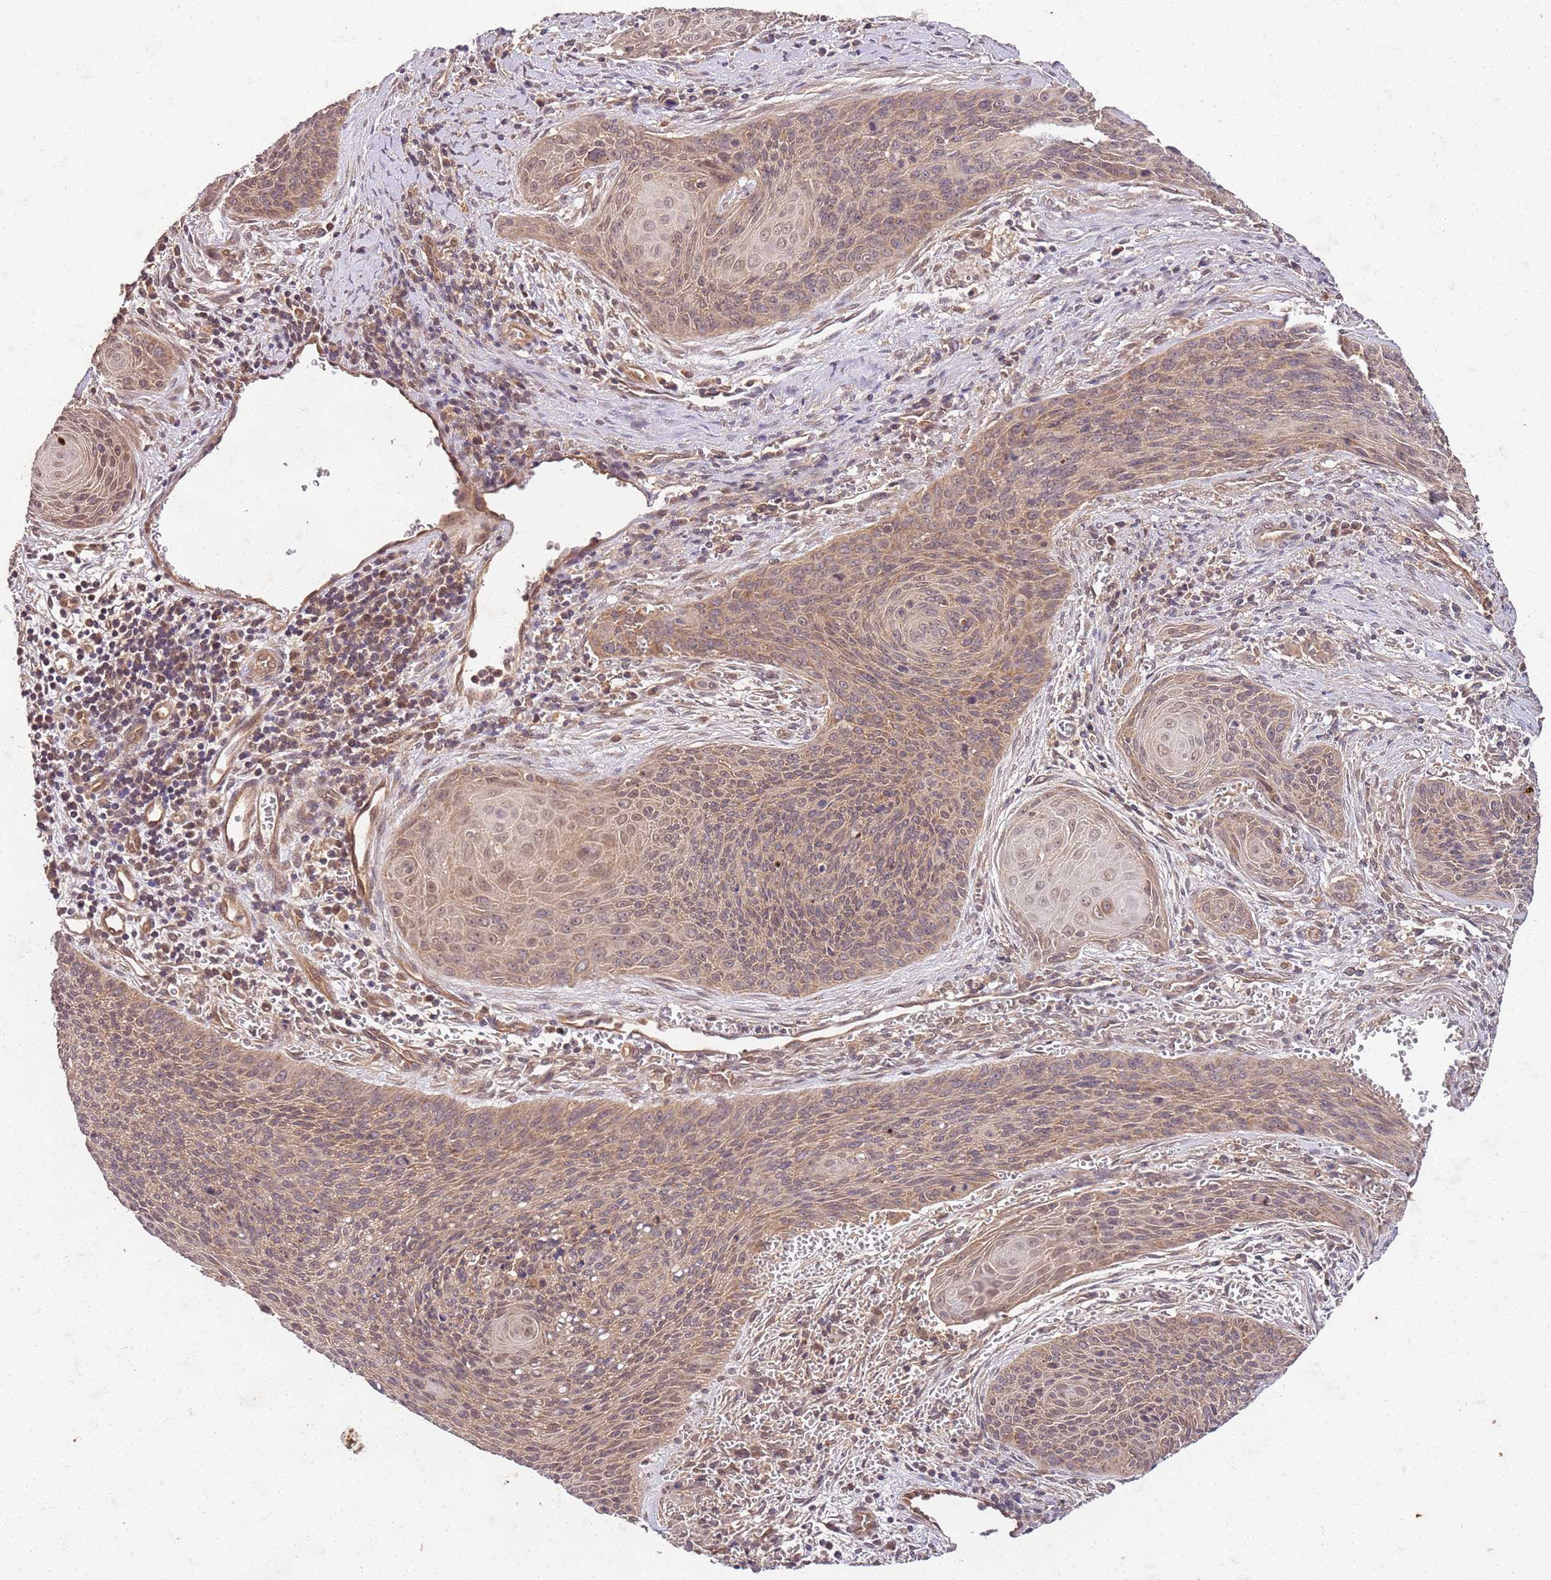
{"staining": {"intensity": "moderate", "quantity": "25%-75%", "location": "cytoplasmic/membranous,nuclear"}, "tissue": "cervical cancer", "cell_type": "Tumor cells", "image_type": "cancer", "snomed": [{"axis": "morphology", "description": "Squamous cell carcinoma, NOS"}, {"axis": "topography", "description": "Cervix"}], "caption": "Immunohistochemical staining of human squamous cell carcinoma (cervical) displays medium levels of moderate cytoplasmic/membranous and nuclear staining in about 25%-75% of tumor cells.", "gene": "UBE3A", "patient": {"sex": "female", "age": 55}}